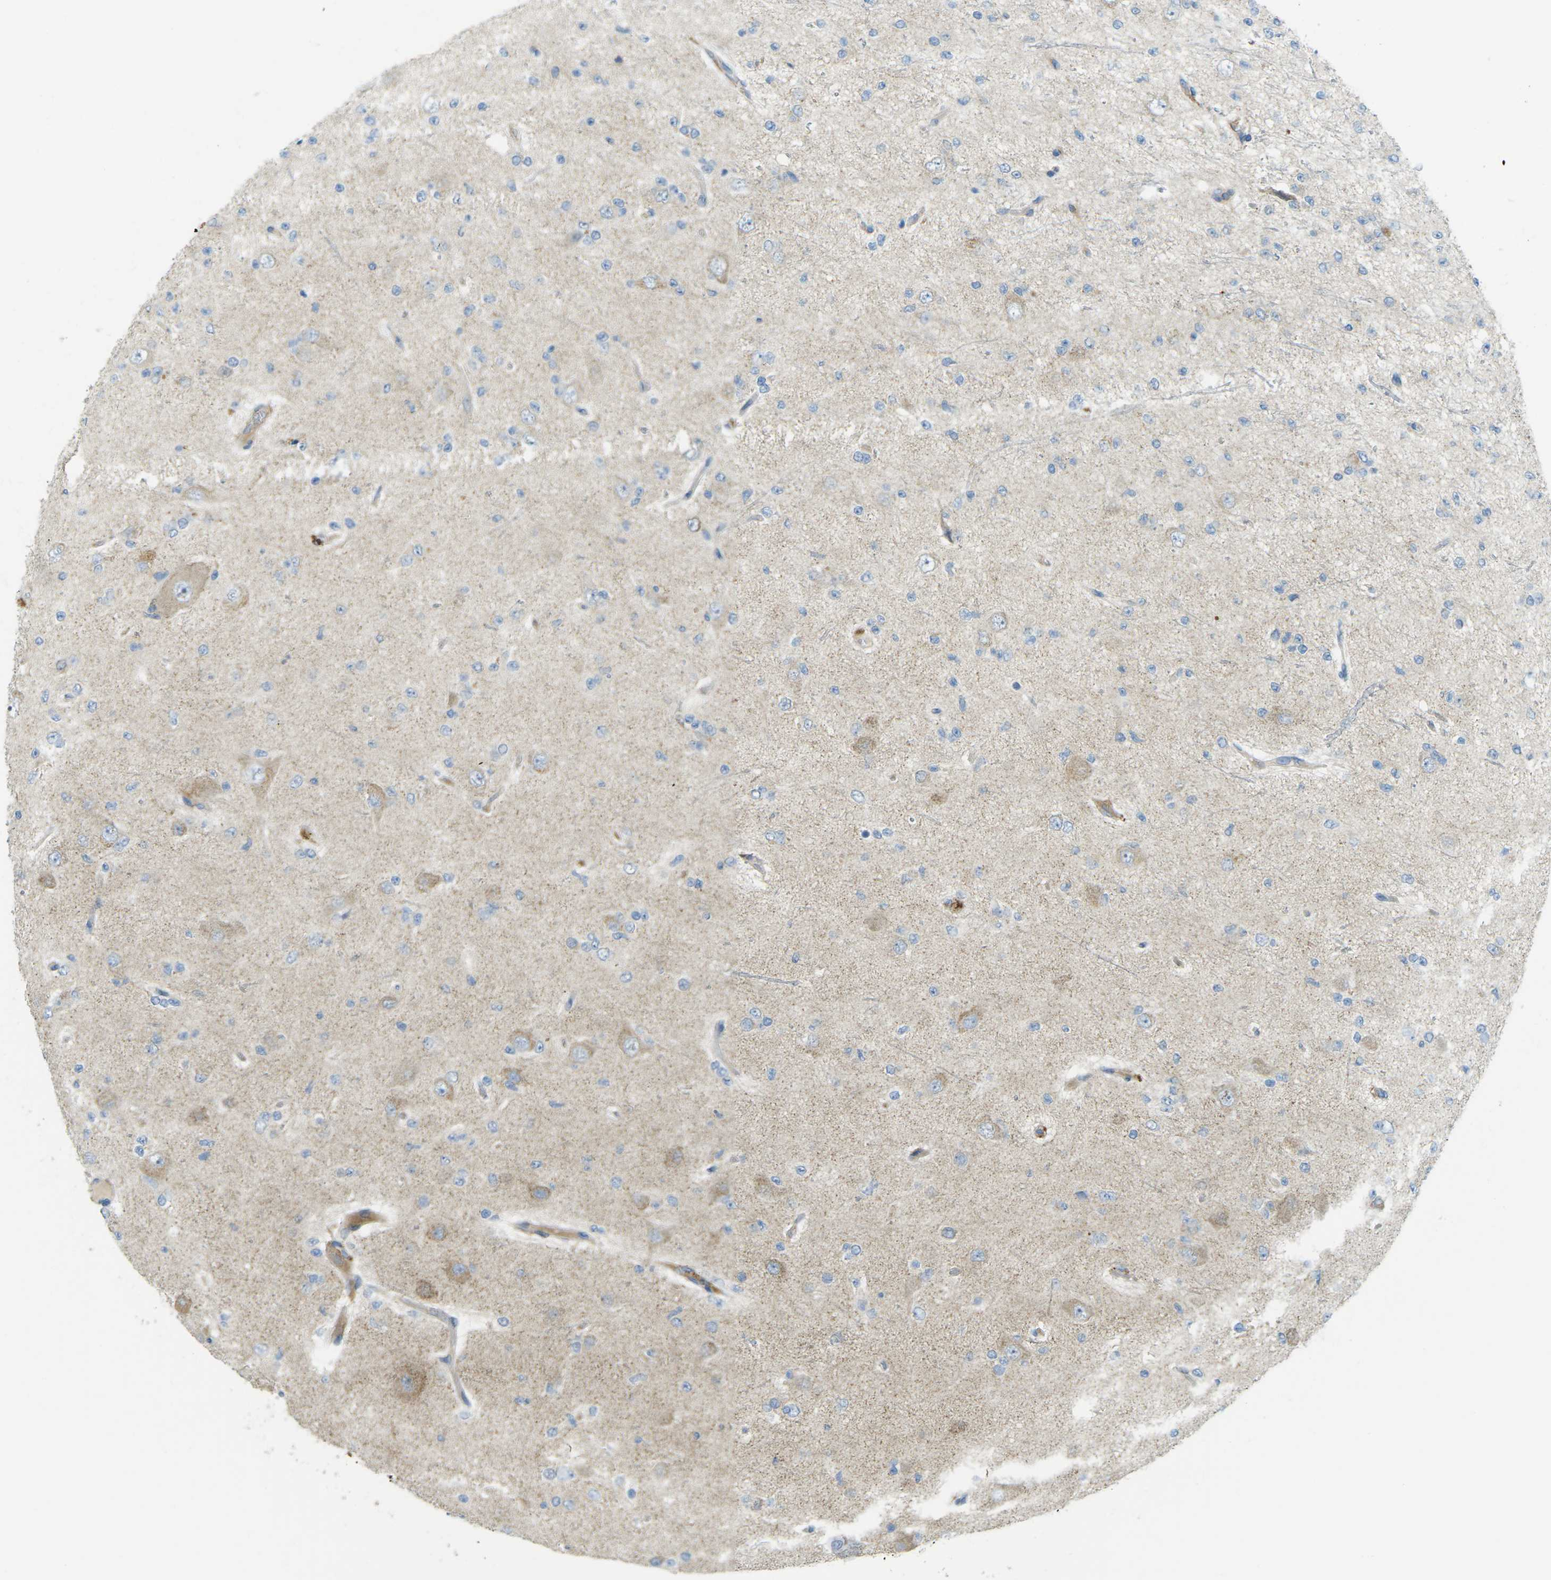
{"staining": {"intensity": "negative", "quantity": "none", "location": "none"}, "tissue": "glioma", "cell_type": "Tumor cells", "image_type": "cancer", "snomed": [{"axis": "morphology", "description": "Glioma, malignant, Low grade"}, {"axis": "topography", "description": "Brain"}], "caption": "An immunohistochemistry photomicrograph of glioma is shown. There is no staining in tumor cells of glioma.", "gene": "MYLK4", "patient": {"sex": "male", "age": 38}}